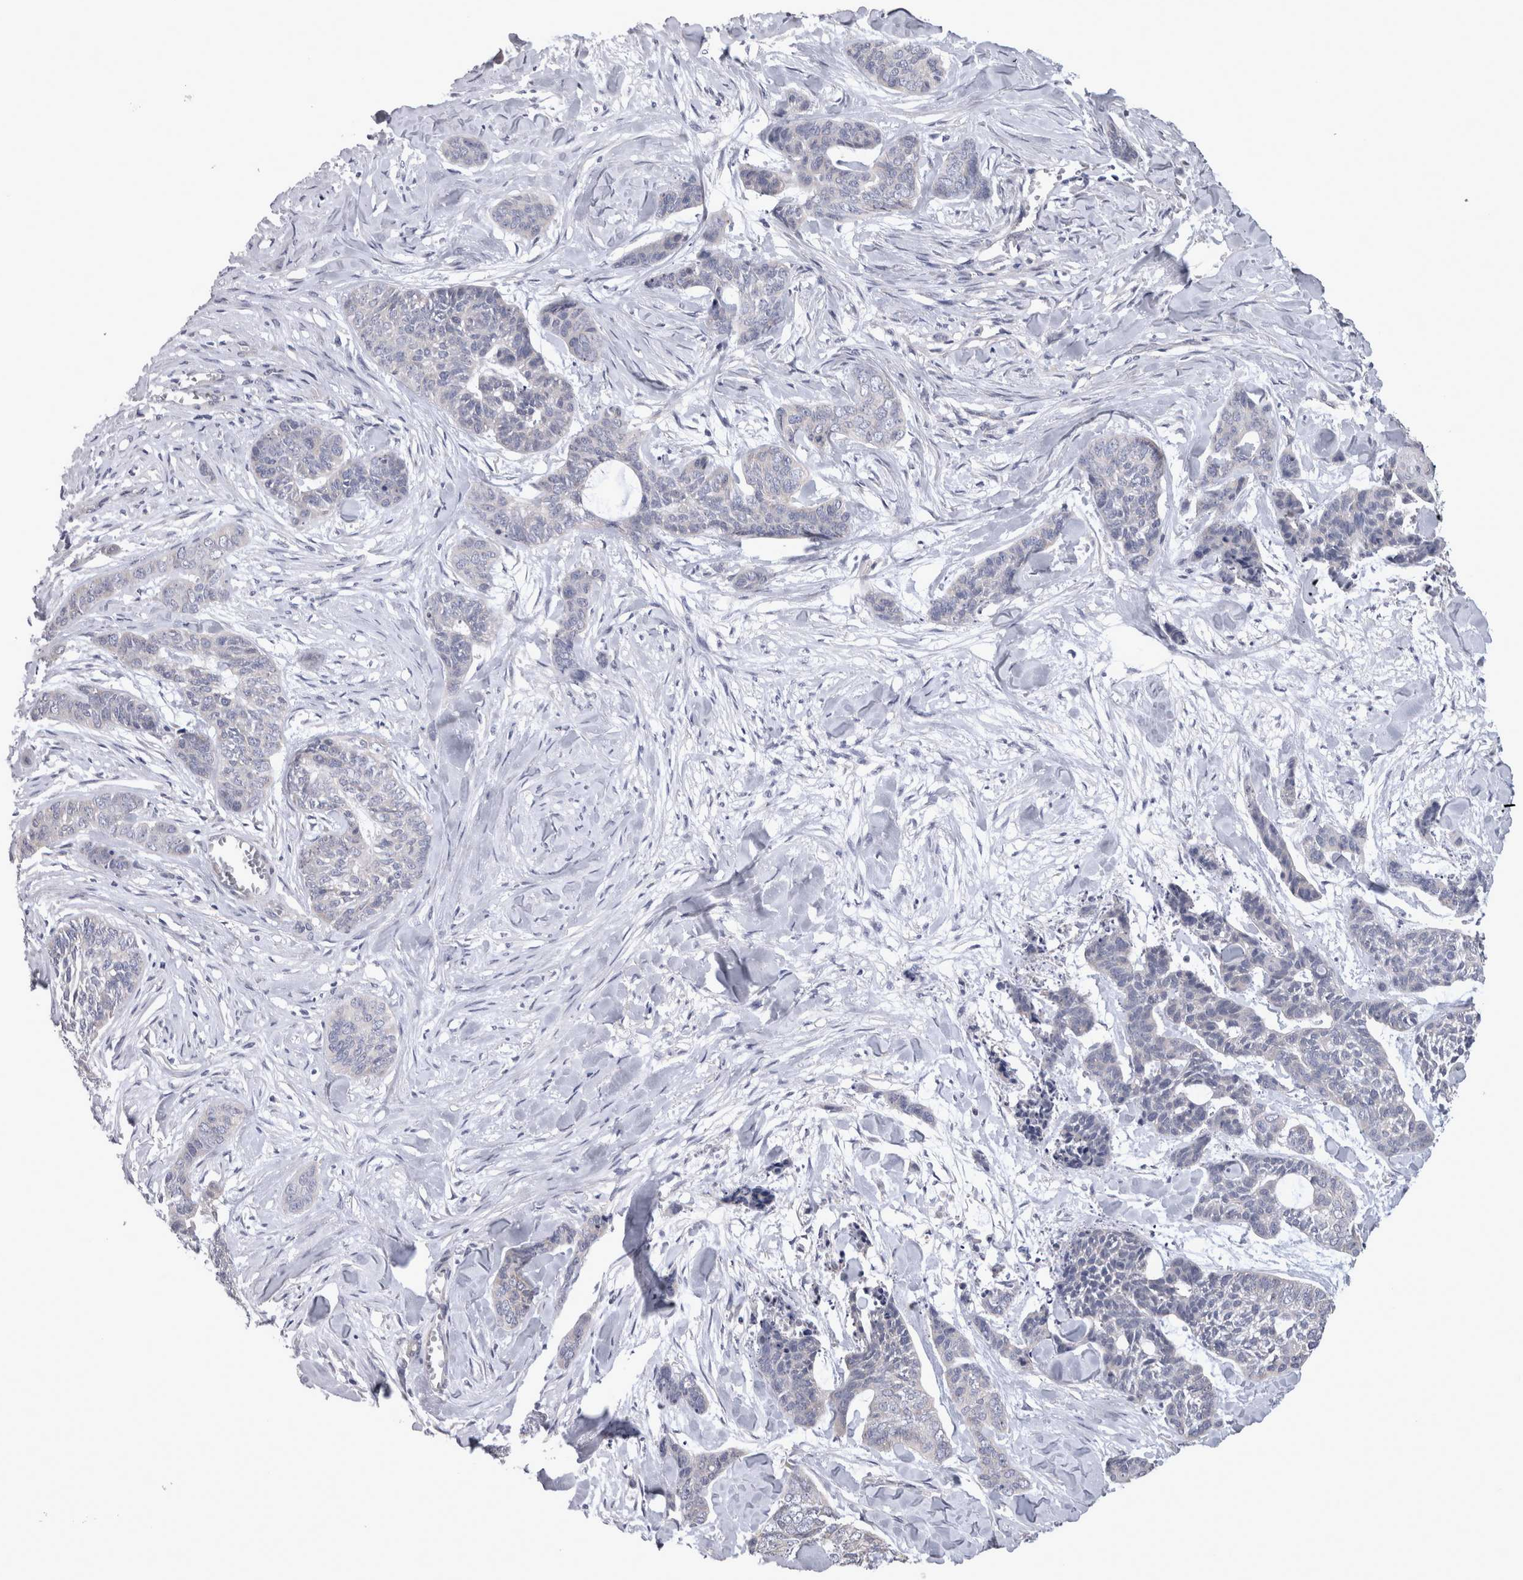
{"staining": {"intensity": "negative", "quantity": "none", "location": "none"}, "tissue": "skin cancer", "cell_type": "Tumor cells", "image_type": "cancer", "snomed": [{"axis": "morphology", "description": "Basal cell carcinoma"}, {"axis": "topography", "description": "Skin"}], "caption": "High magnification brightfield microscopy of skin cancer (basal cell carcinoma) stained with DAB (3,3'-diaminobenzidine) (brown) and counterstained with hematoxylin (blue): tumor cells show no significant expression.", "gene": "LRRC40", "patient": {"sex": "female", "age": 64}}